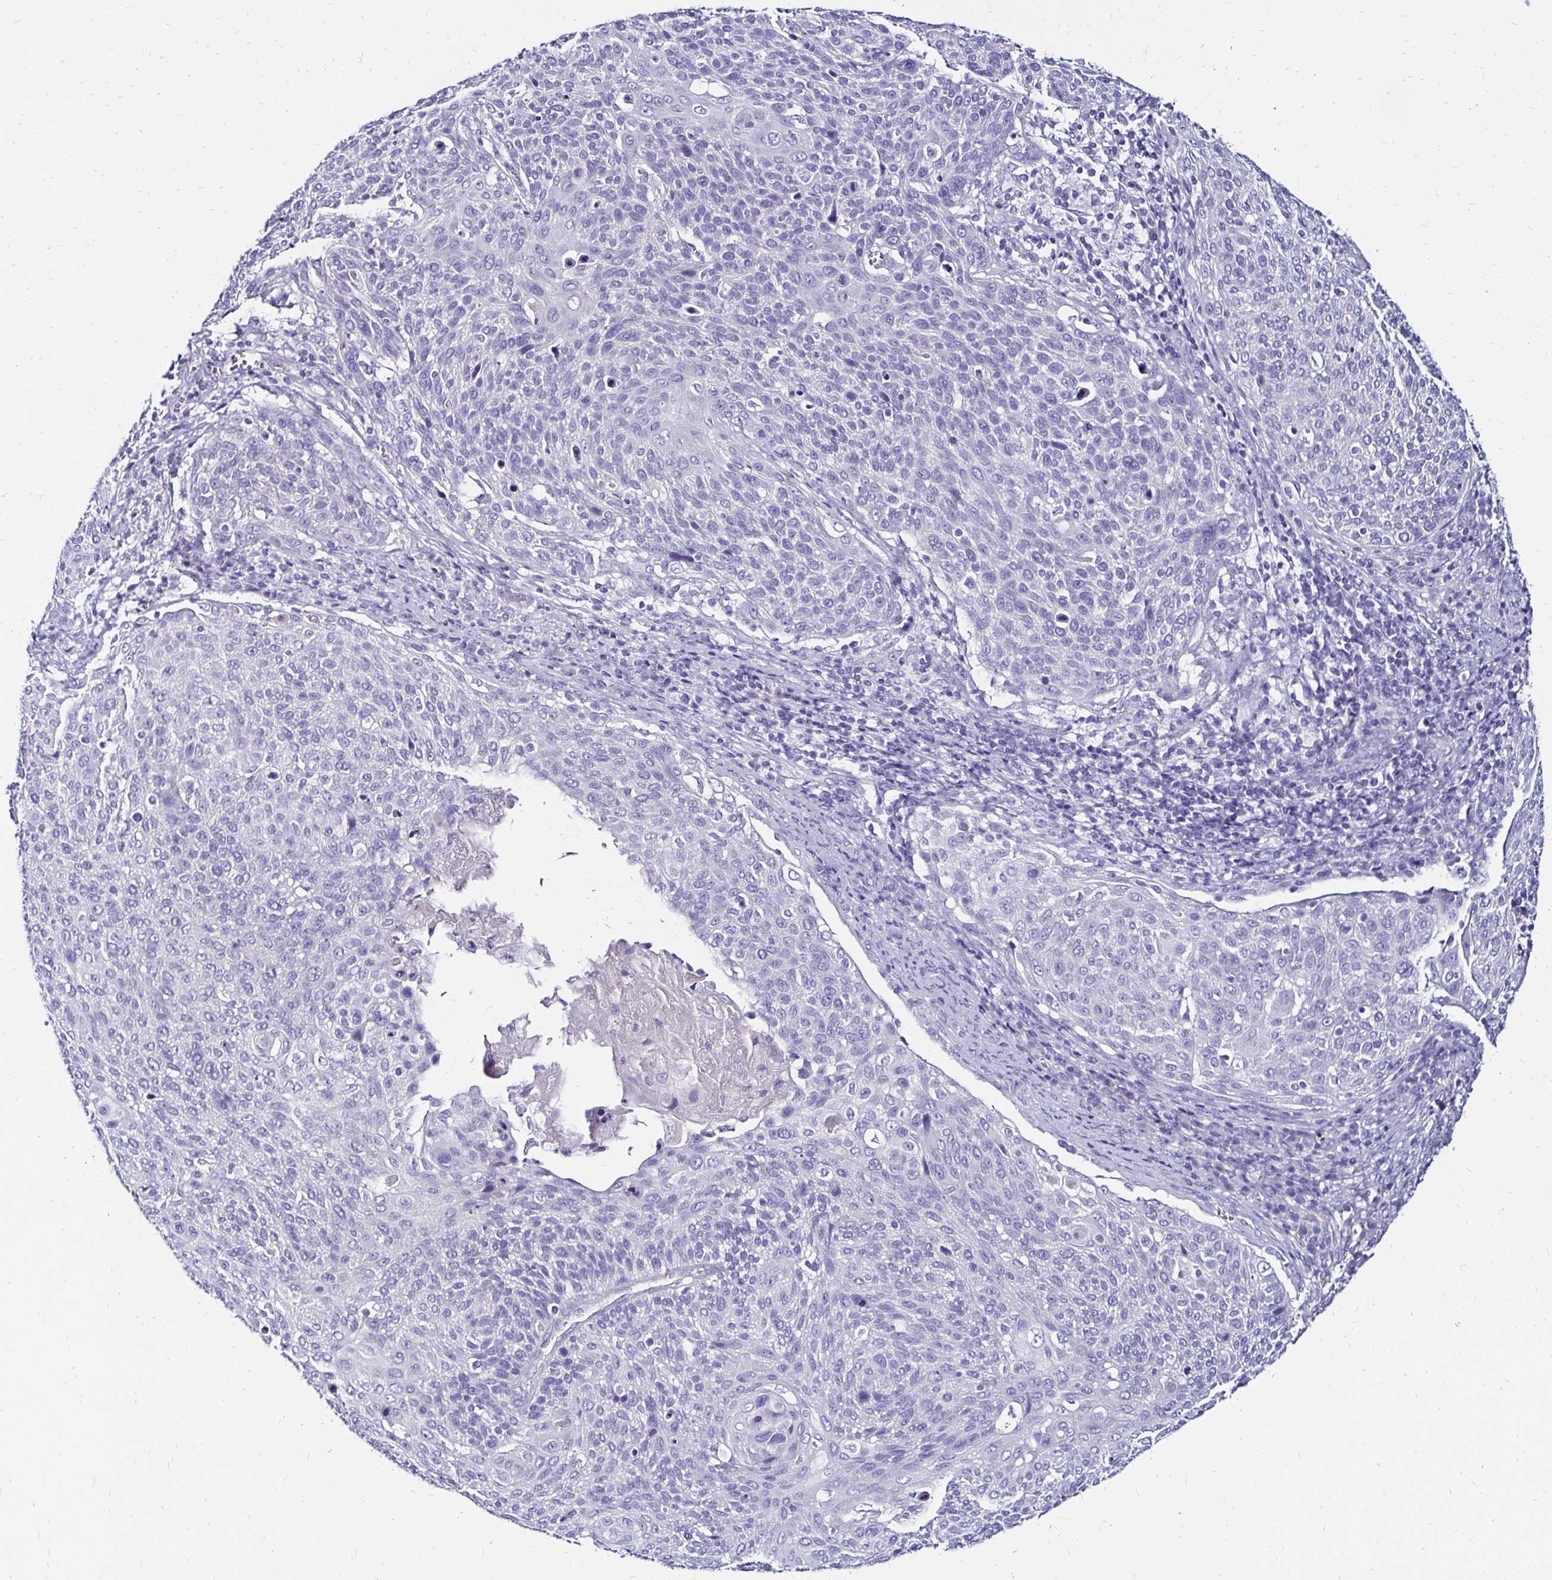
{"staining": {"intensity": "negative", "quantity": "none", "location": "none"}, "tissue": "cervical cancer", "cell_type": "Tumor cells", "image_type": "cancer", "snomed": [{"axis": "morphology", "description": "Squamous cell carcinoma, NOS"}, {"axis": "topography", "description": "Cervix"}], "caption": "A histopathology image of human cervical squamous cell carcinoma is negative for staining in tumor cells.", "gene": "KCNT1", "patient": {"sex": "female", "age": 31}}